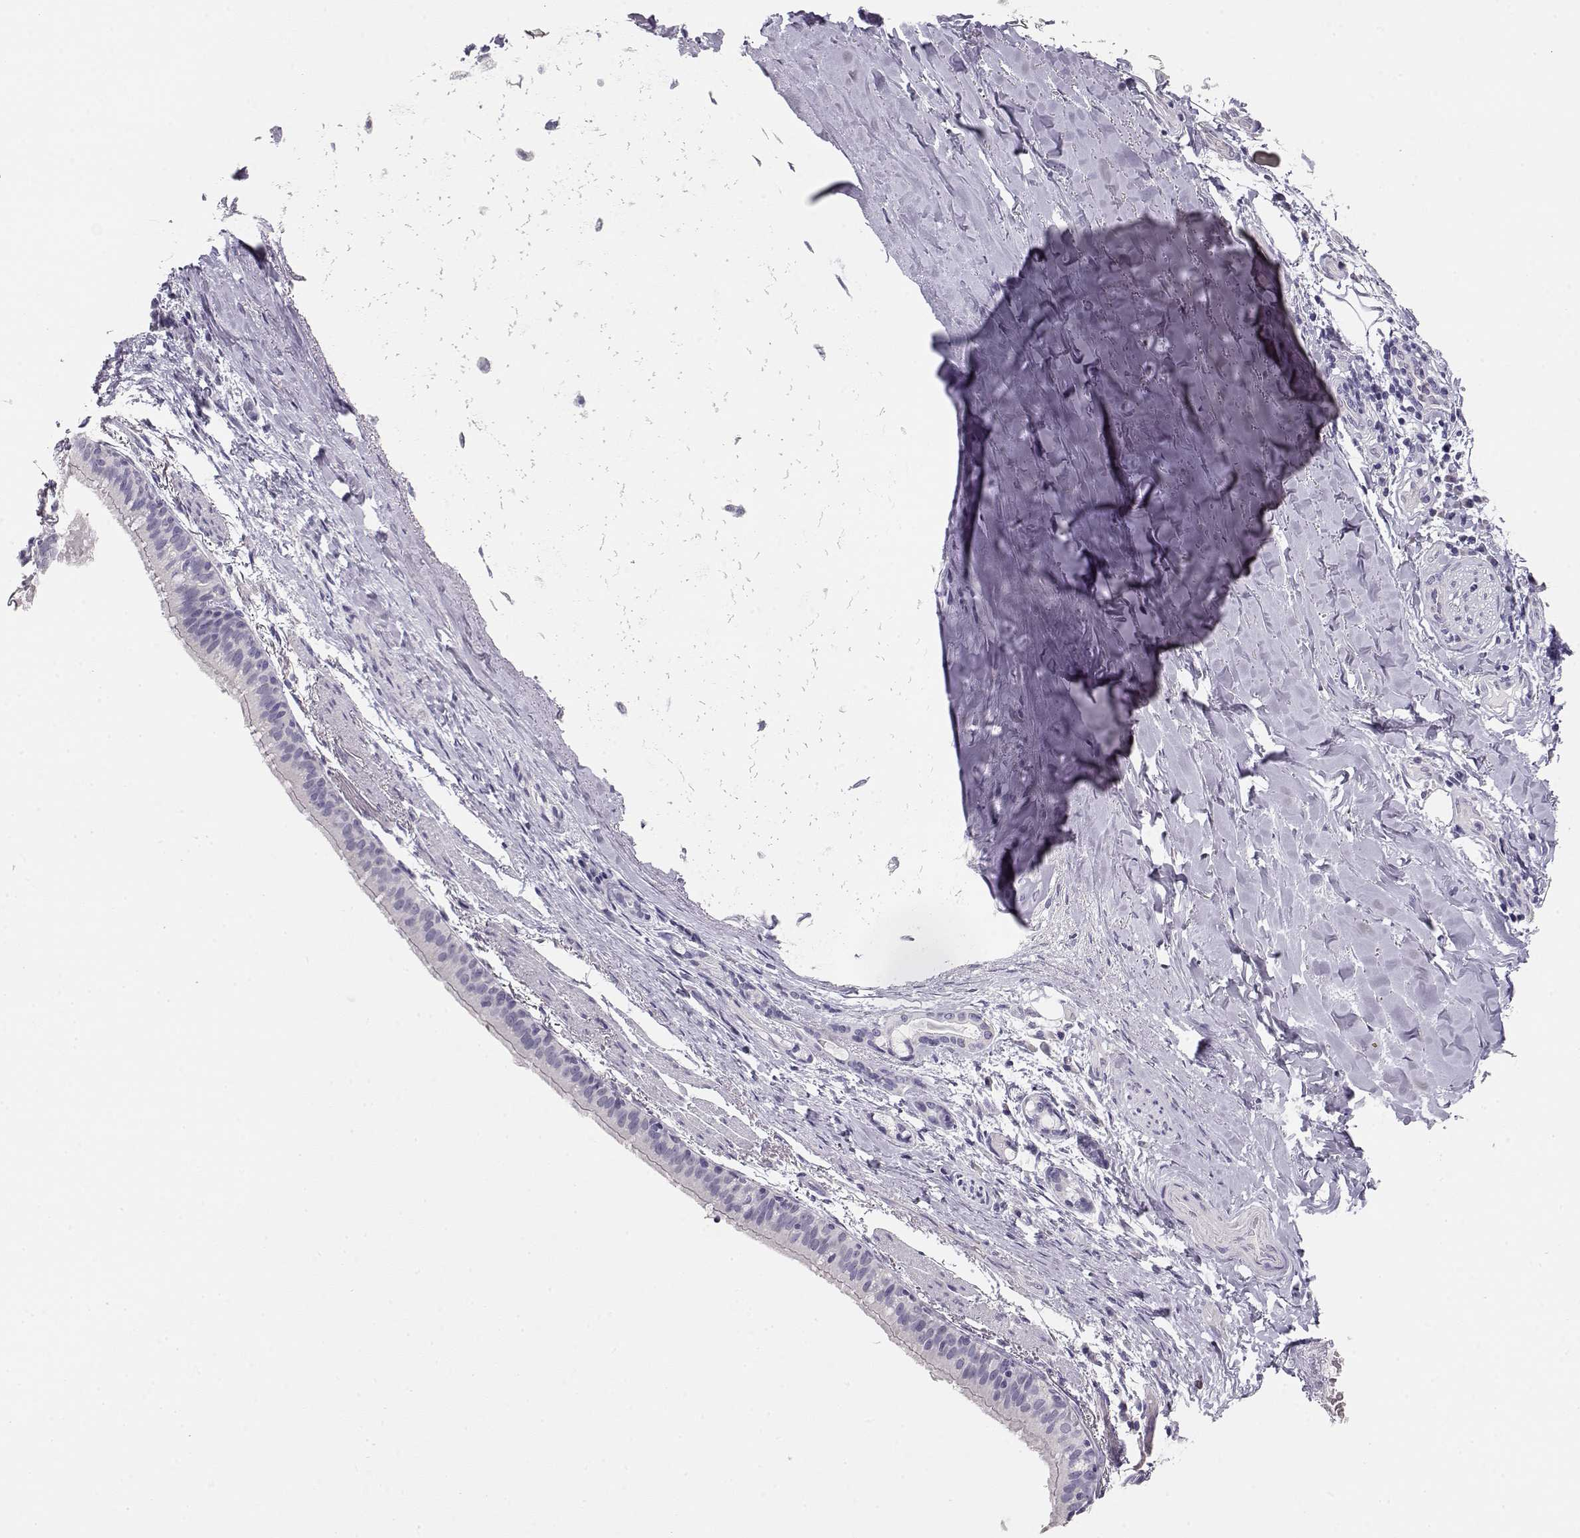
{"staining": {"intensity": "negative", "quantity": "none", "location": "none"}, "tissue": "bronchus", "cell_type": "Respiratory epithelial cells", "image_type": "normal", "snomed": [{"axis": "morphology", "description": "Normal tissue, NOS"}, {"axis": "morphology", "description": "Squamous cell carcinoma, NOS"}, {"axis": "topography", "description": "Bronchus"}, {"axis": "topography", "description": "Lung"}], "caption": "IHC micrograph of normal bronchus: bronchus stained with DAB displays no significant protein expression in respiratory epithelial cells.", "gene": "NUTM1", "patient": {"sex": "male", "age": 69}}